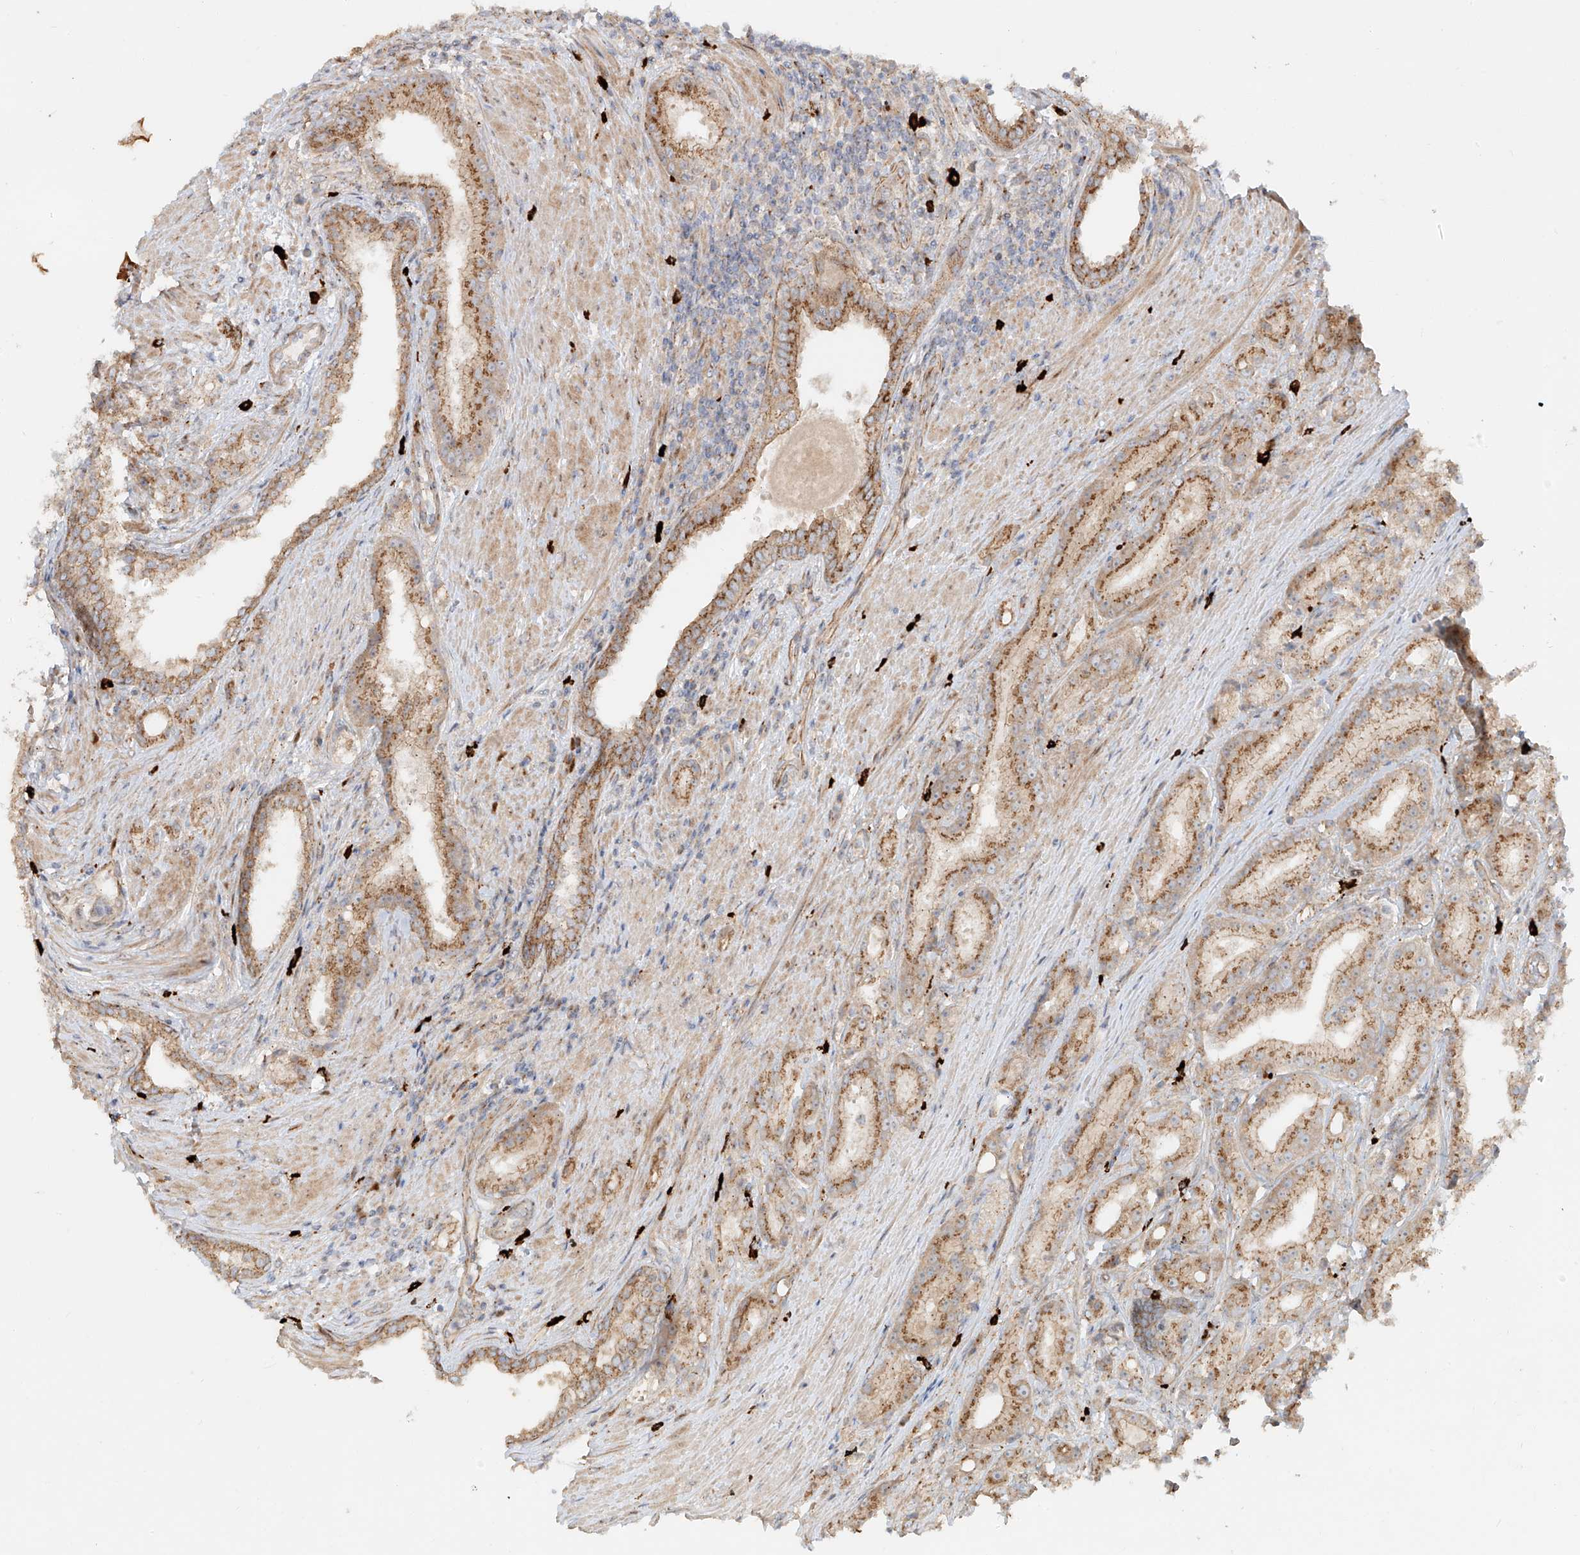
{"staining": {"intensity": "moderate", "quantity": ">75%", "location": "cytoplasmic/membranous"}, "tissue": "prostate cancer", "cell_type": "Tumor cells", "image_type": "cancer", "snomed": [{"axis": "morphology", "description": "Adenocarcinoma, Low grade"}, {"axis": "topography", "description": "Prostate"}], "caption": "A photomicrograph of adenocarcinoma (low-grade) (prostate) stained for a protein shows moderate cytoplasmic/membranous brown staining in tumor cells.", "gene": "ZNF287", "patient": {"sex": "male", "age": 67}}